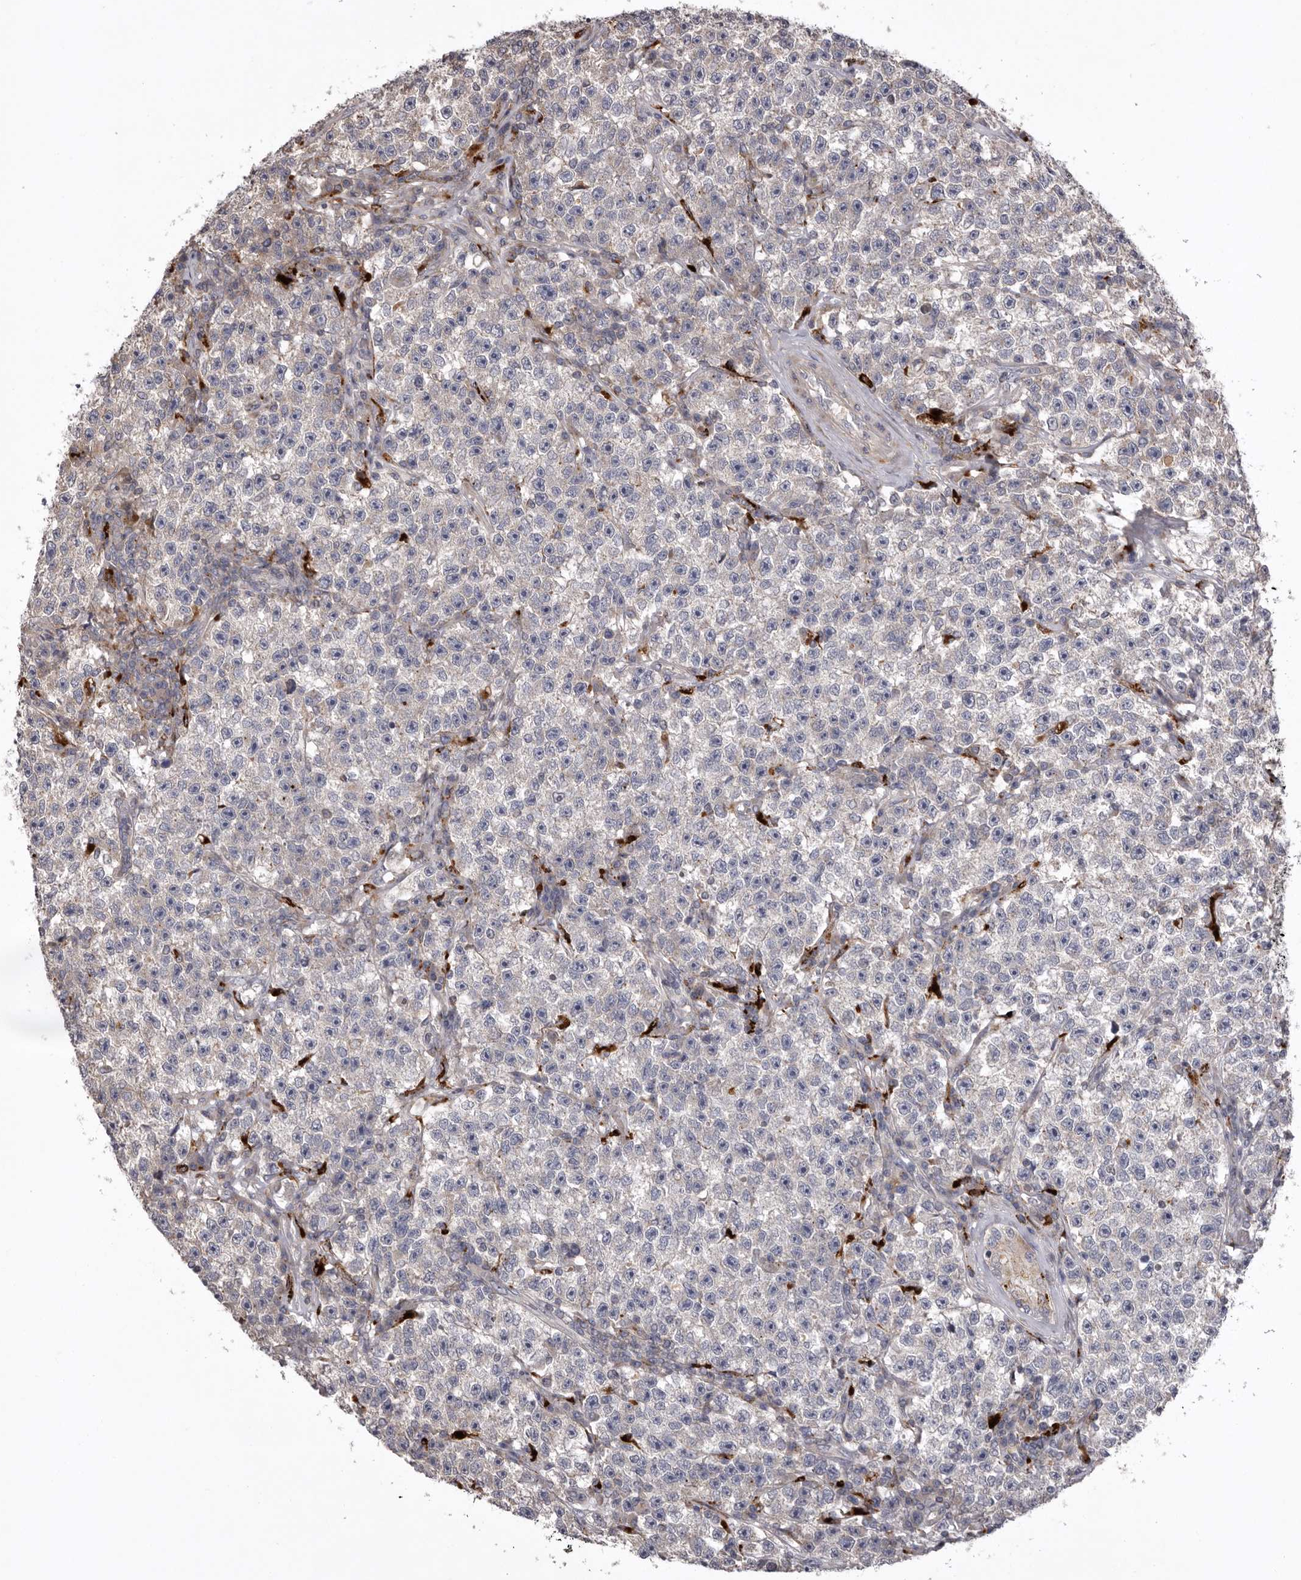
{"staining": {"intensity": "negative", "quantity": "none", "location": "none"}, "tissue": "testis cancer", "cell_type": "Tumor cells", "image_type": "cancer", "snomed": [{"axis": "morphology", "description": "Seminoma, NOS"}, {"axis": "topography", "description": "Testis"}], "caption": "High magnification brightfield microscopy of testis cancer stained with DAB (3,3'-diaminobenzidine) (brown) and counterstained with hematoxylin (blue): tumor cells show no significant staining.", "gene": "WDR47", "patient": {"sex": "male", "age": 22}}